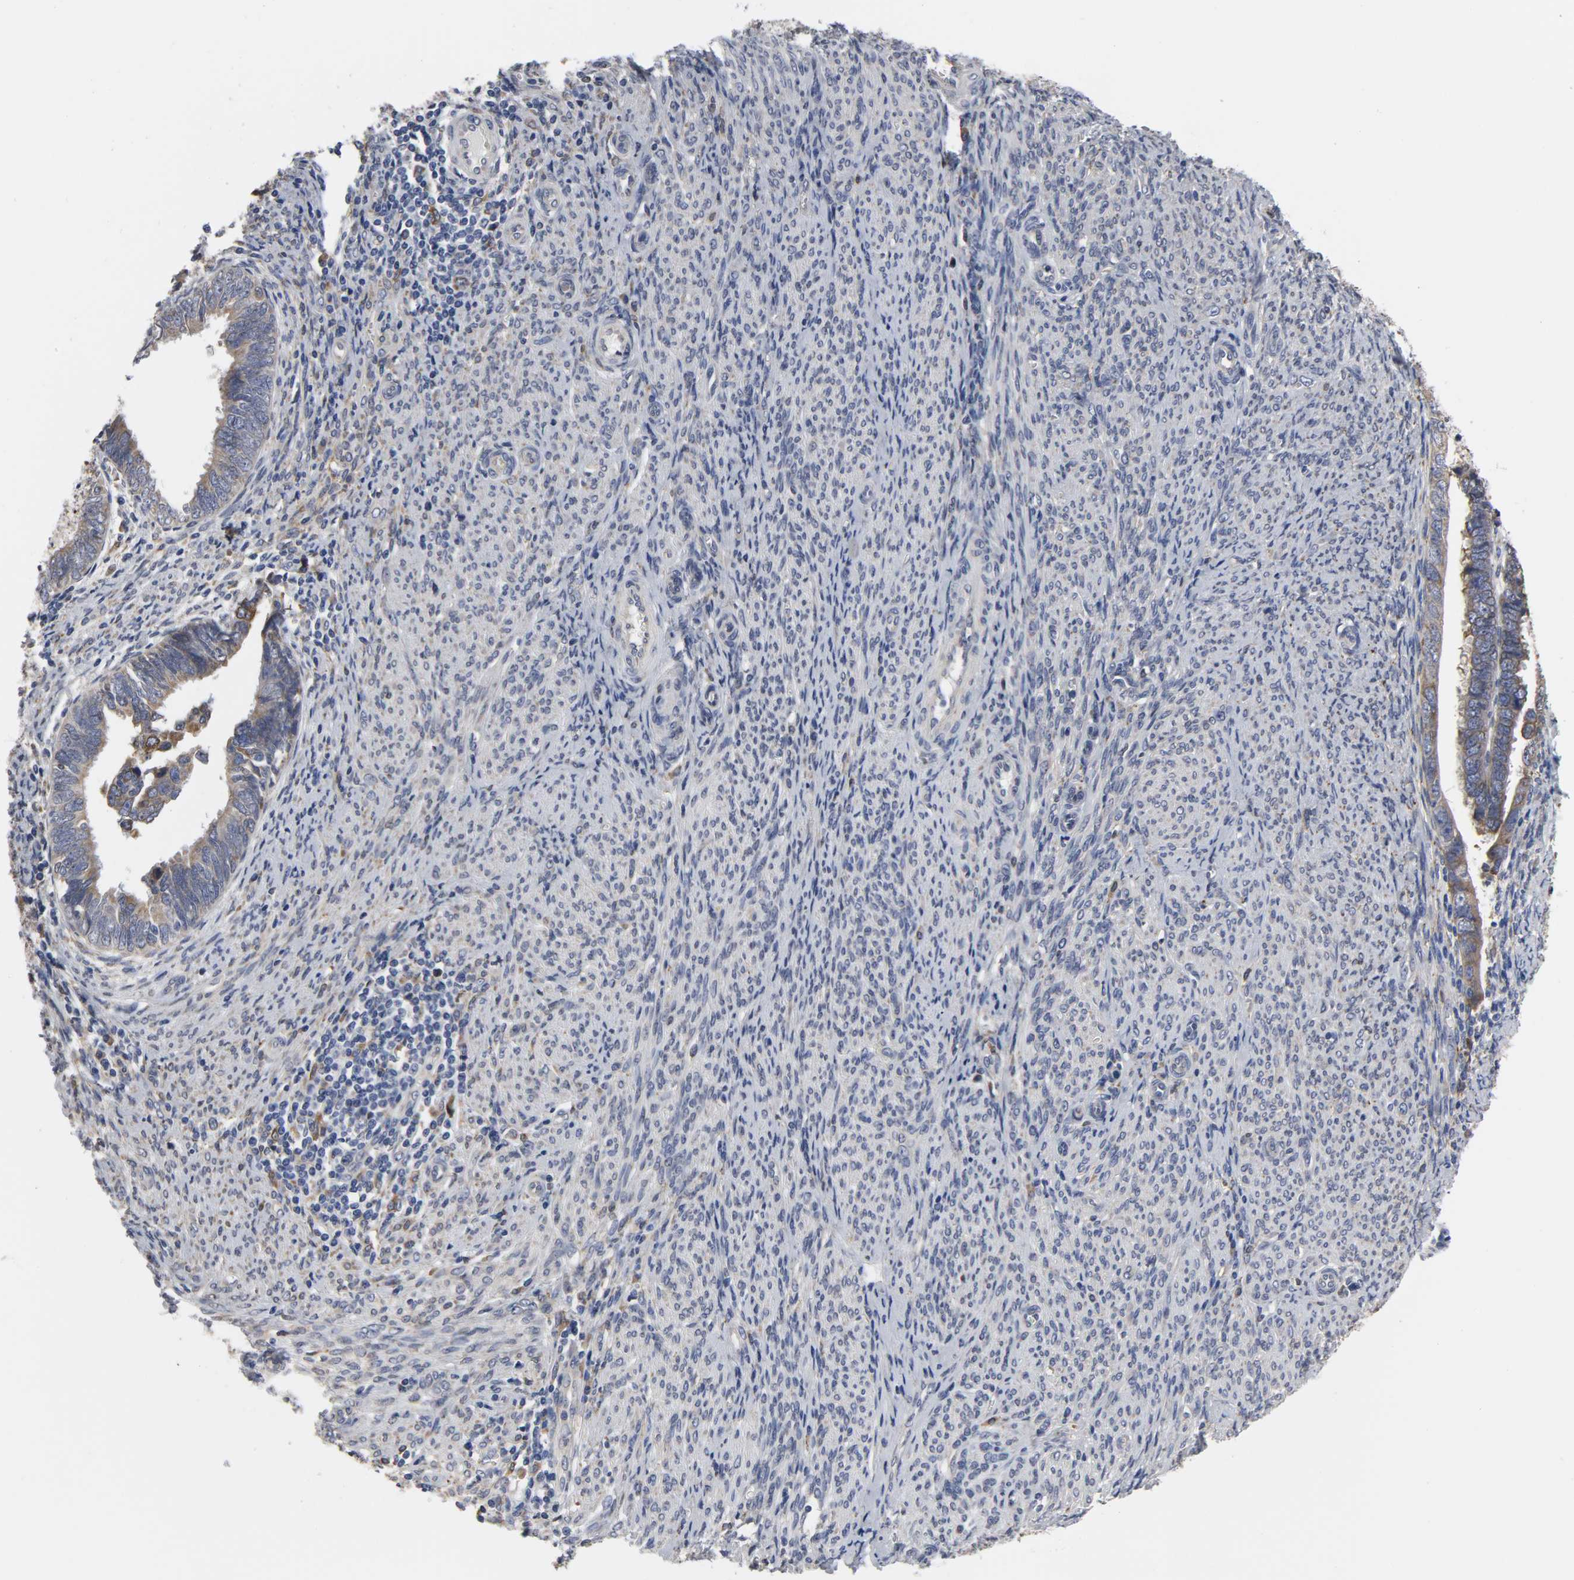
{"staining": {"intensity": "moderate", "quantity": "25%-75%", "location": "cytoplasmic/membranous"}, "tissue": "endometrial cancer", "cell_type": "Tumor cells", "image_type": "cancer", "snomed": [{"axis": "morphology", "description": "Adenocarcinoma, NOS"}, {"axis": "topography", "description": "Endometrium"}], "caption": "Endometrial cancer (adenocarcinoma) was stained to show a protein in brown. There is medium levels of moderate cytoplasmic/membranous expression in about 25%-75% of tumor cells.", "gene": "HCK", "patient": {"sex": "female", "age": 75}}